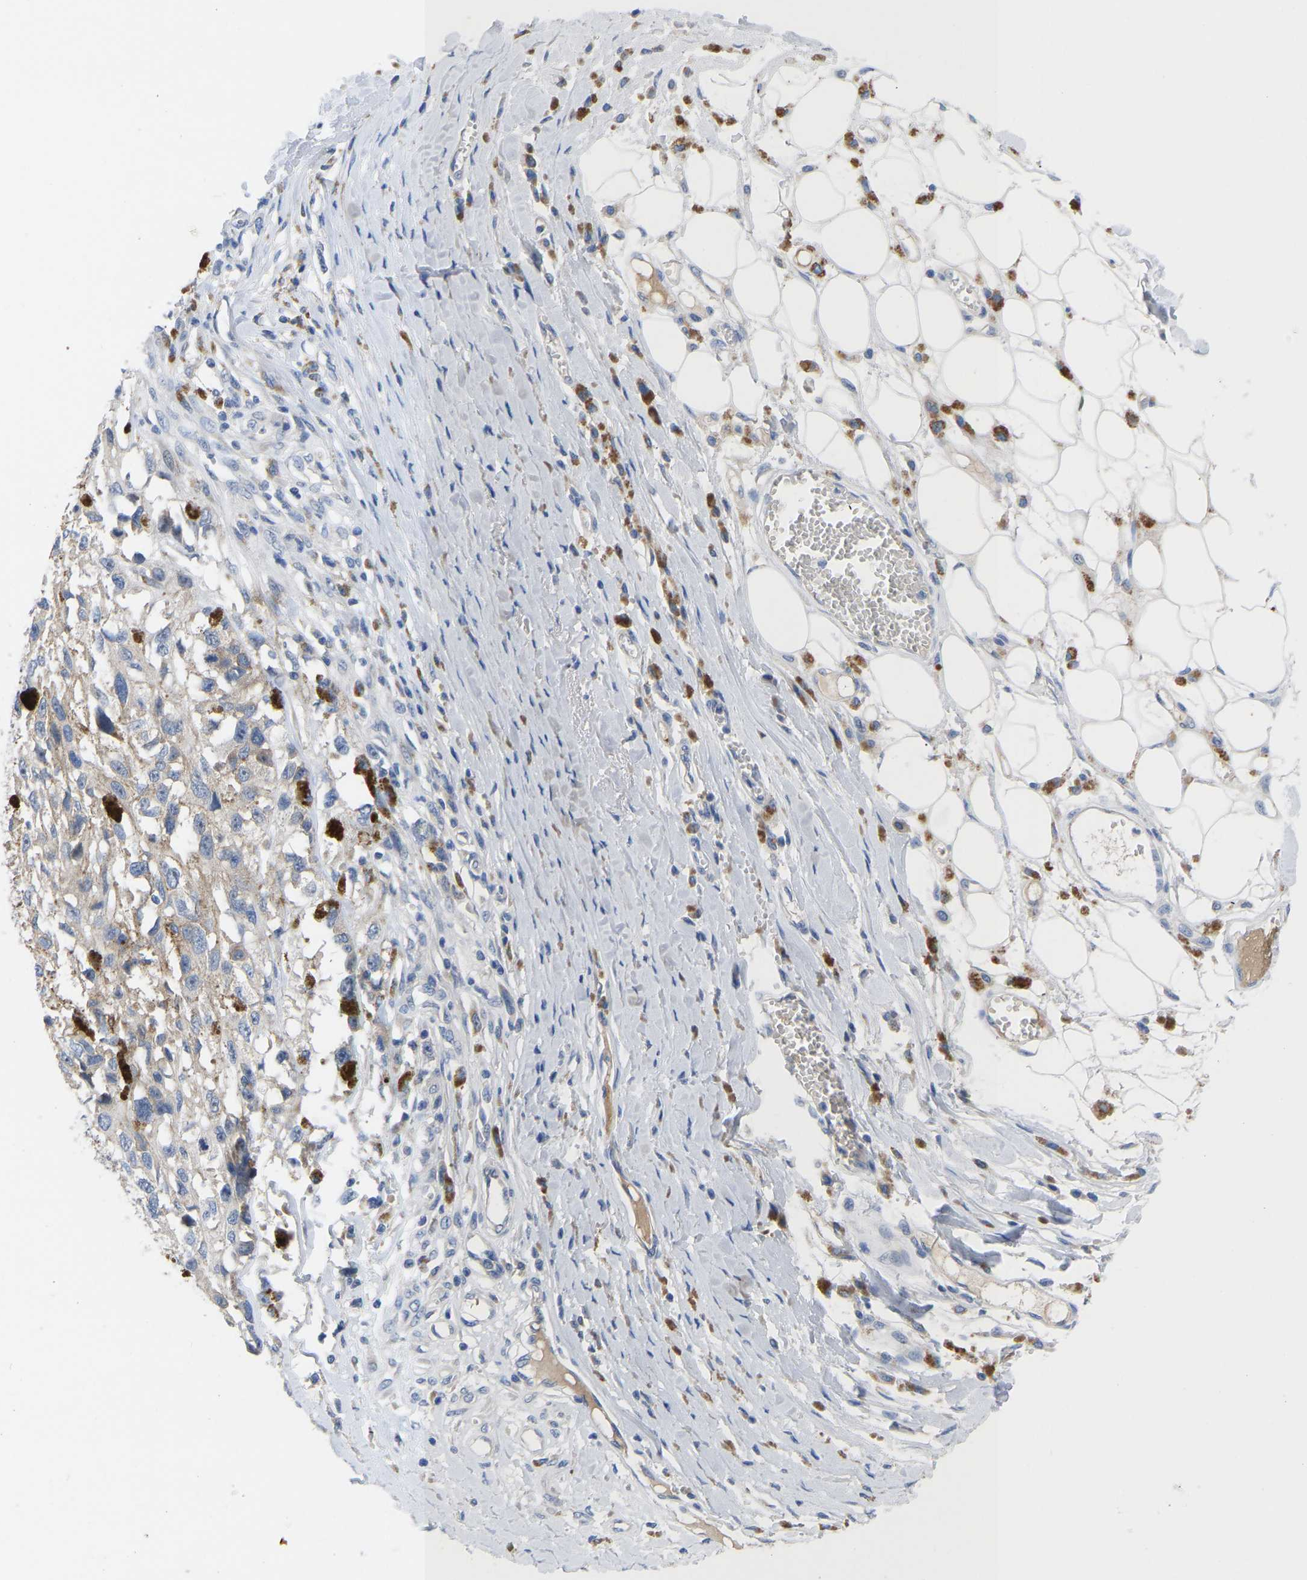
{"staining": {"intensity": "weak", "quantity": "<25%", "location": "cytoplasmic/membranous"}, "tissue": "melanoma", "cell_type": "Tumor cells", "image_type": "cancer", "snomed": [{"axis": "morphology", "description": "Malignant melanoma, Metastatic site"}, {"axis": "topography", "description": "Lymph node"}], "caption": "Immunohistochemistry (IHC) photomicrograph of neoplastic tissue: malignant melanoma (metastatic site) stained with DAB displays no significant protein positivity in tumor cells. (Brightfield microscopy of DAB (3,3'-diaminobenzidine) immunohistochemistry at high magnification).", "gene": "ABCA10", "patient": {"sex": "male", "age": 59}}